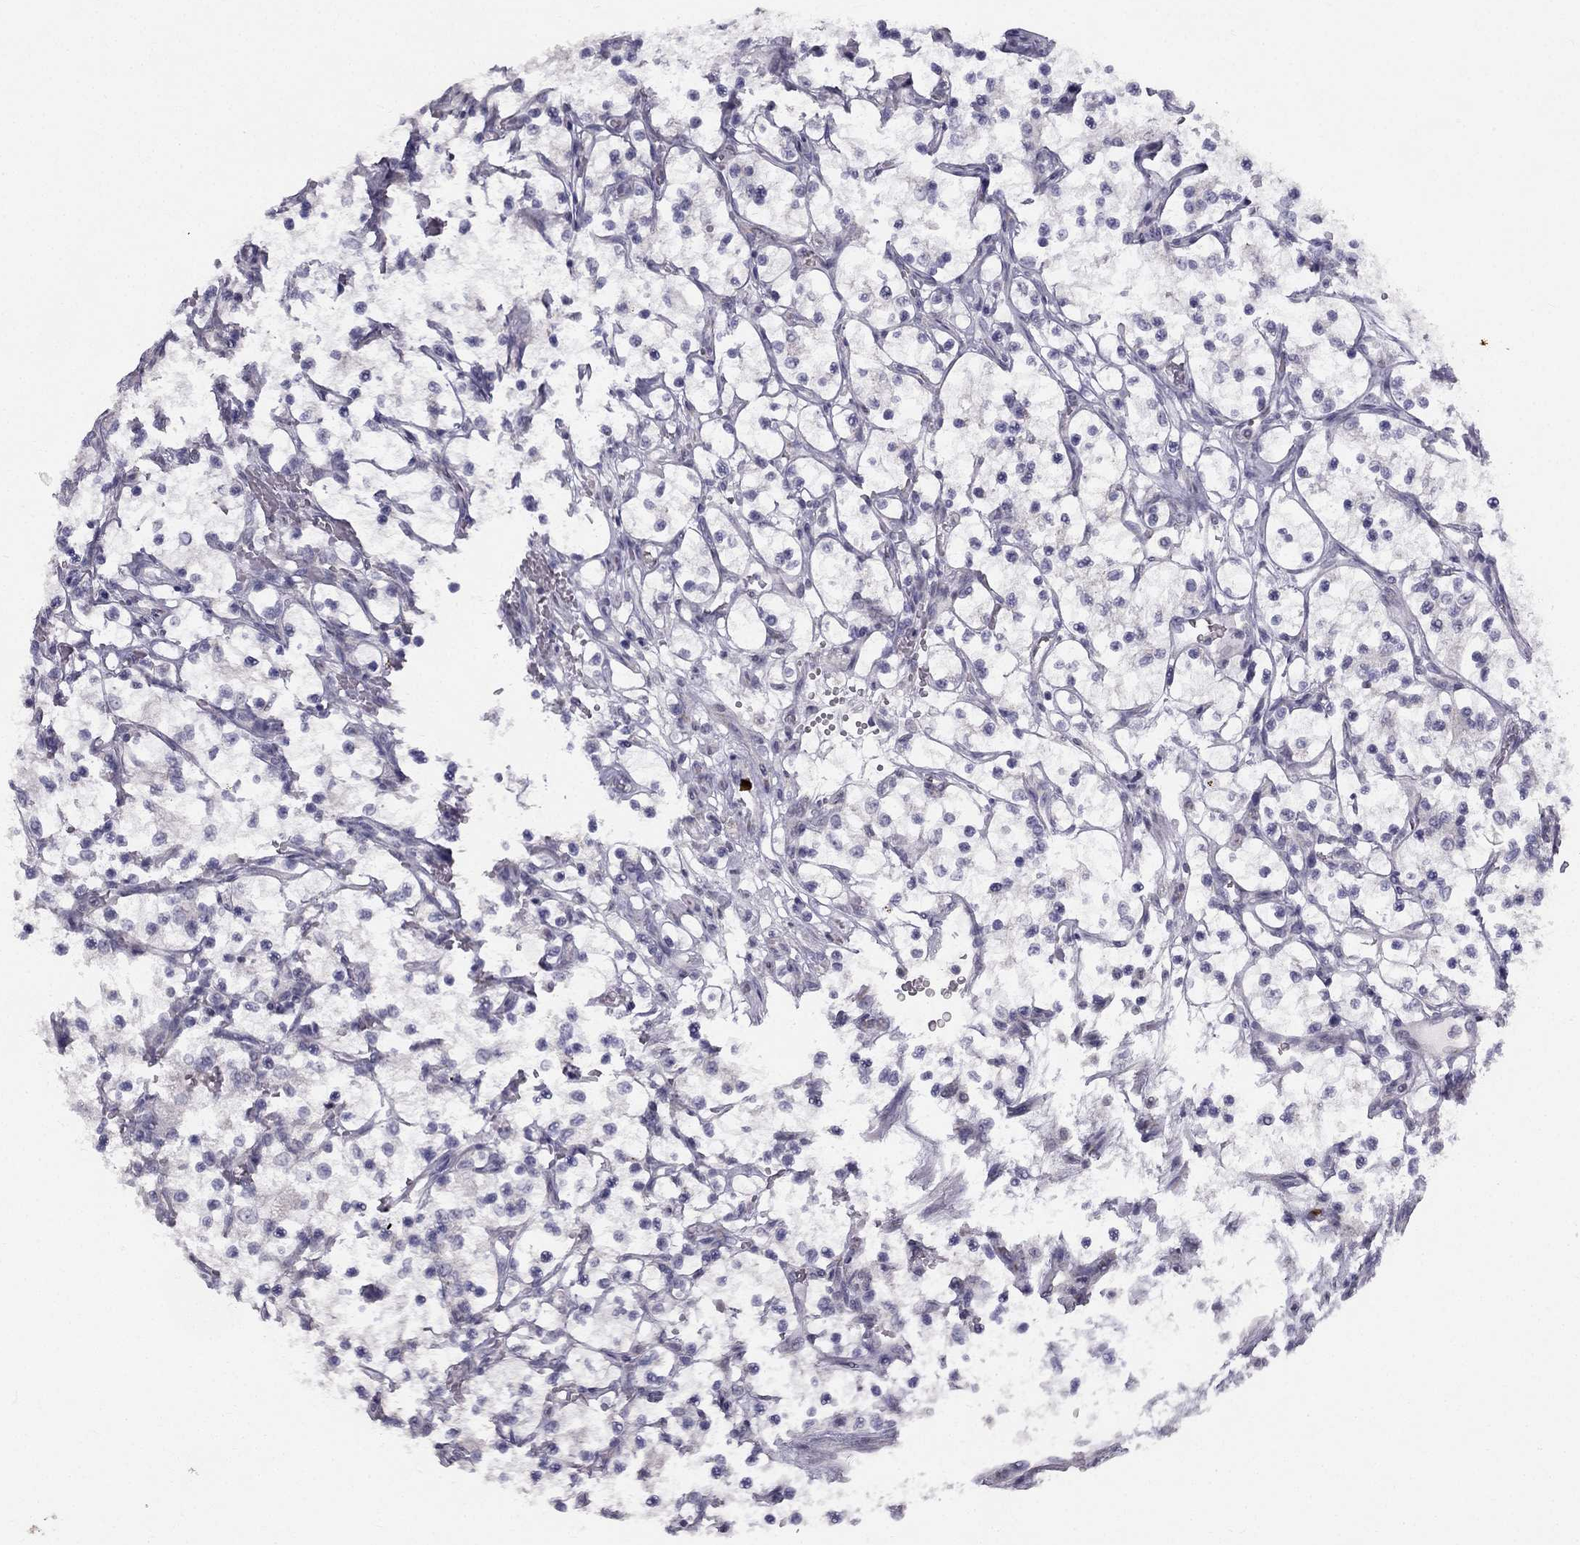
{"staining": {"intensity": "negative", "quantity": "none", "location": "none"}, "tissue": "renal cancer", "cell_type": "Tumor cells", "image_type": "cancer", "snomed": [{"axis": "morphology", "description": "Adenocarcinoma, NOS"}, {"axis": "topography", "description": "Kidney"}], "caption": "Image shows no significant protein expression in tumor cells of renal adenocarcinoma.", "gene": "TRPS1", "patient": {"sex": "female", "age": 69}}